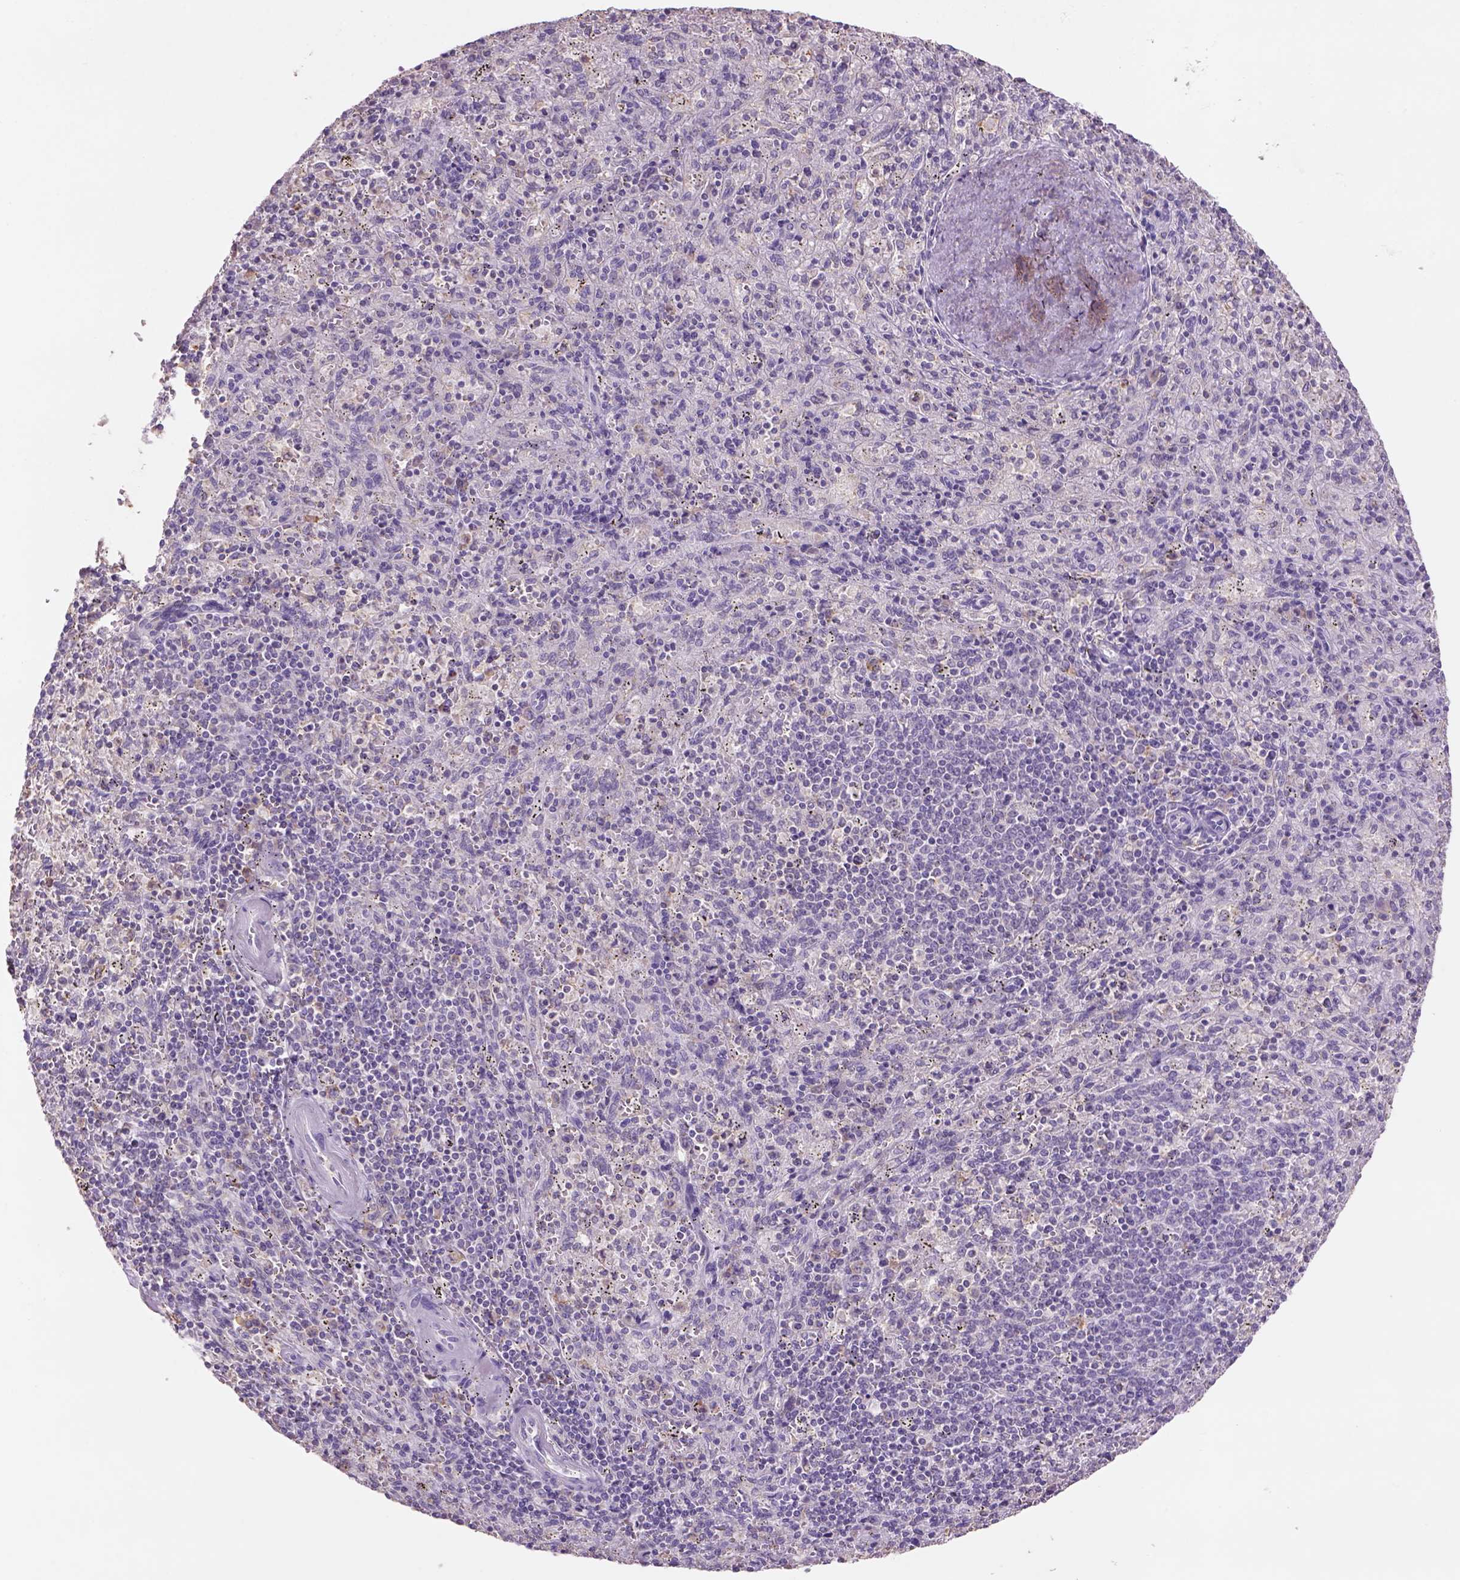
{"staining": {"intensity": "negative", "quantity": "none", "location": "none"}, "tissue": "spleen", "cell_type": "Cells in red pulp", "image_type": "normal", "snomed": [{"axis": "morphology", "description": "Normal tissue, NOS"}, {"axis": "topography", "description": "Spleen"}], "caption": "An immunohistochemistry histopathology image of unremarkable spleen is shown. There is no staining in cells in red pulp of spleen. (Stains: DAB (3,3'-diaminobenzidine) immunohistochemistry (IHC) with hematoxylin counter stain, Microscopy: brightfield microscopy at high magnification).", "gene": "NAALAD2", "patient": {"sex": "male", "age": 57}}